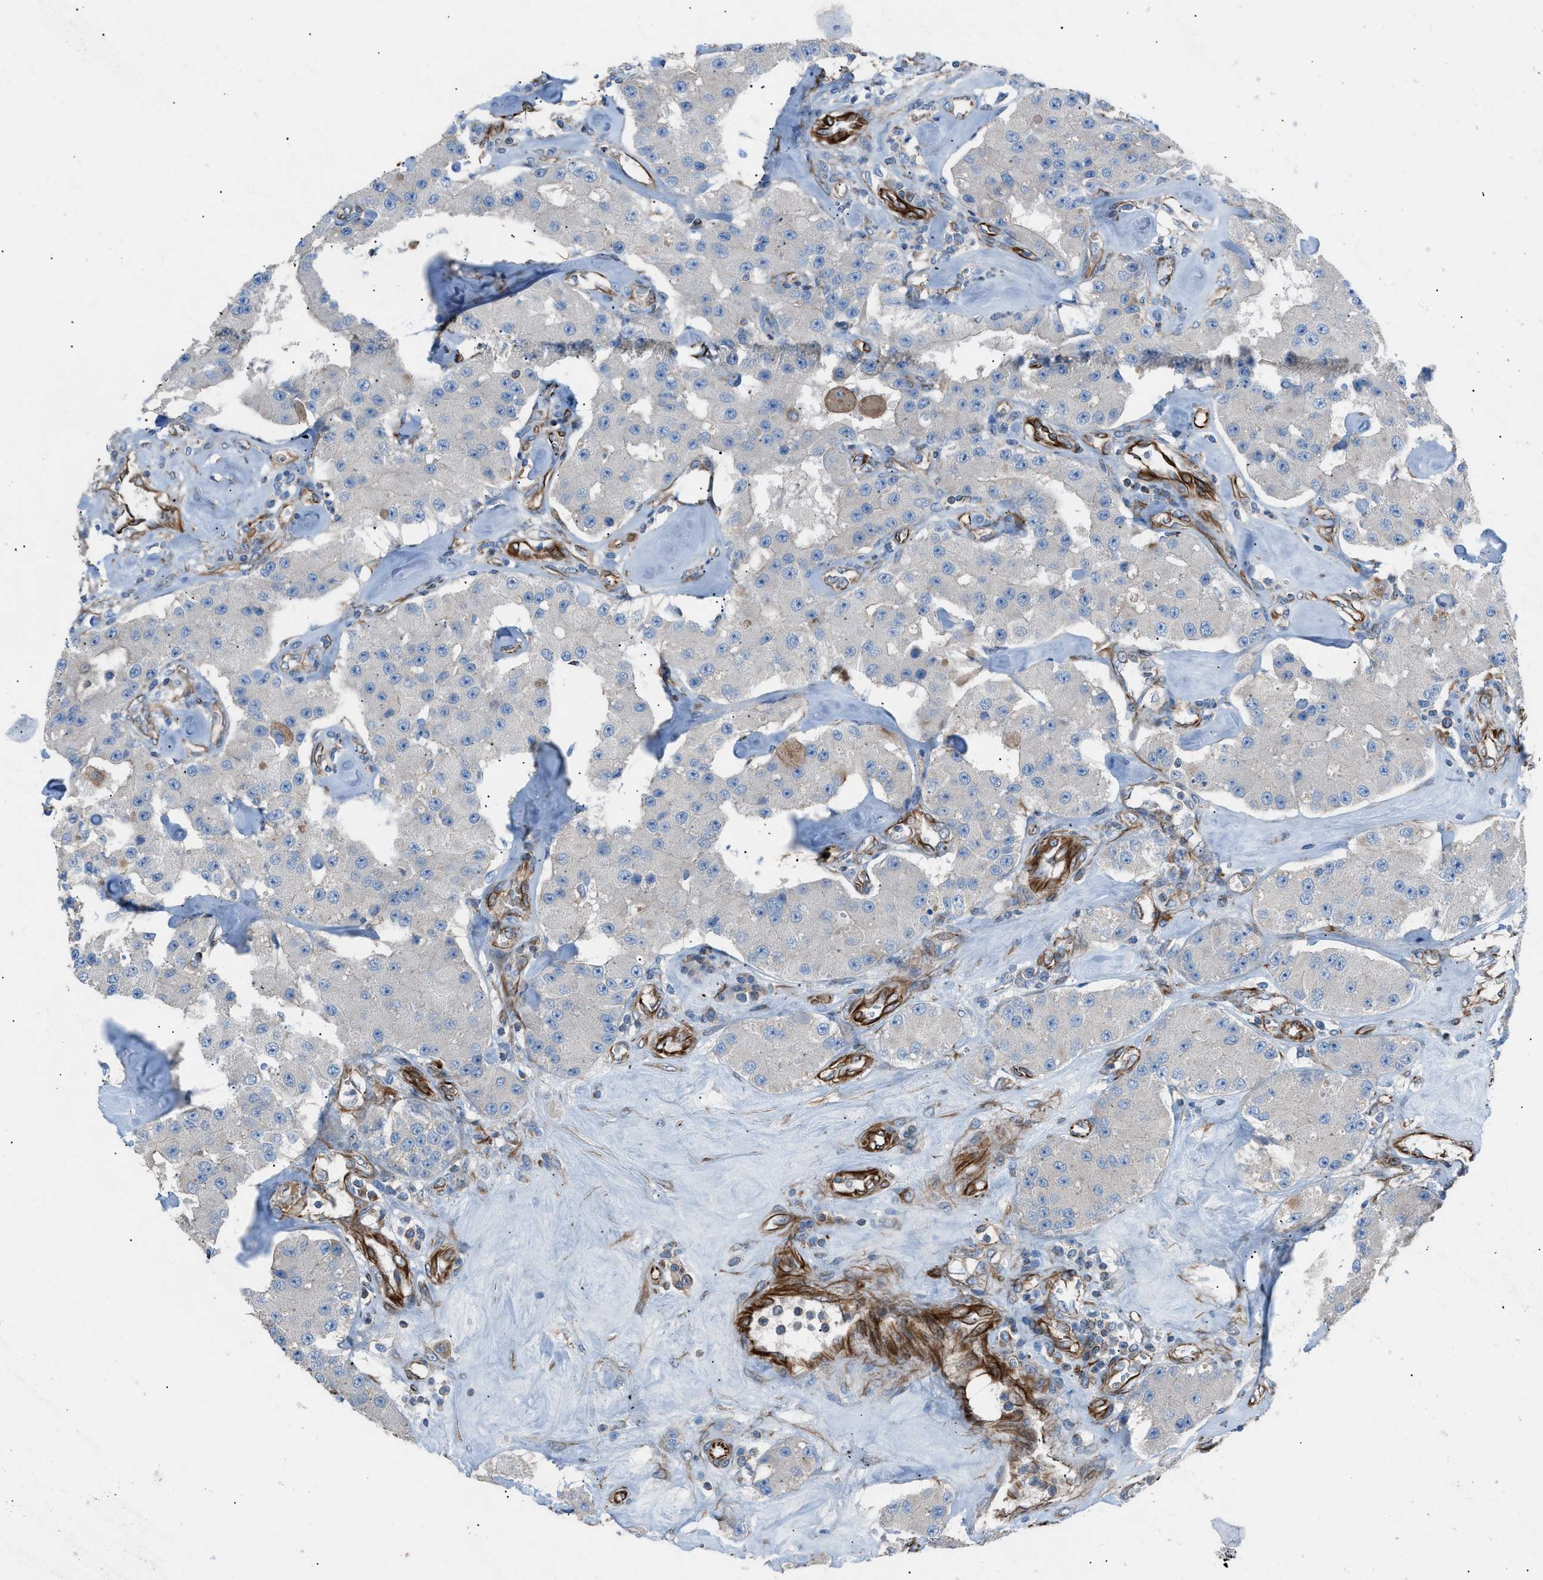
{"staining": {"intensity": "negative", "quantity": "none", "location": "none"}, "tissue": "carcinoid", "cell_type": "Tumor cells", "image_type": "cancer", "snomed": [{"axis": "morphology", "description": "Carcinoid, malignant, NOS"}, {"axis": "topography", "description": "Pancreas"}], "caption": "High magnification brightfield microscopy of carcinoid (malignant) stained with DAB (brown) and counterstained with hematoxylin (blue): tumor cells show no significant positivity. (DAB immunohistochemistry, high magnification).", "gene": "CABP7", "patient": {"sex": "male", "age": 41}}